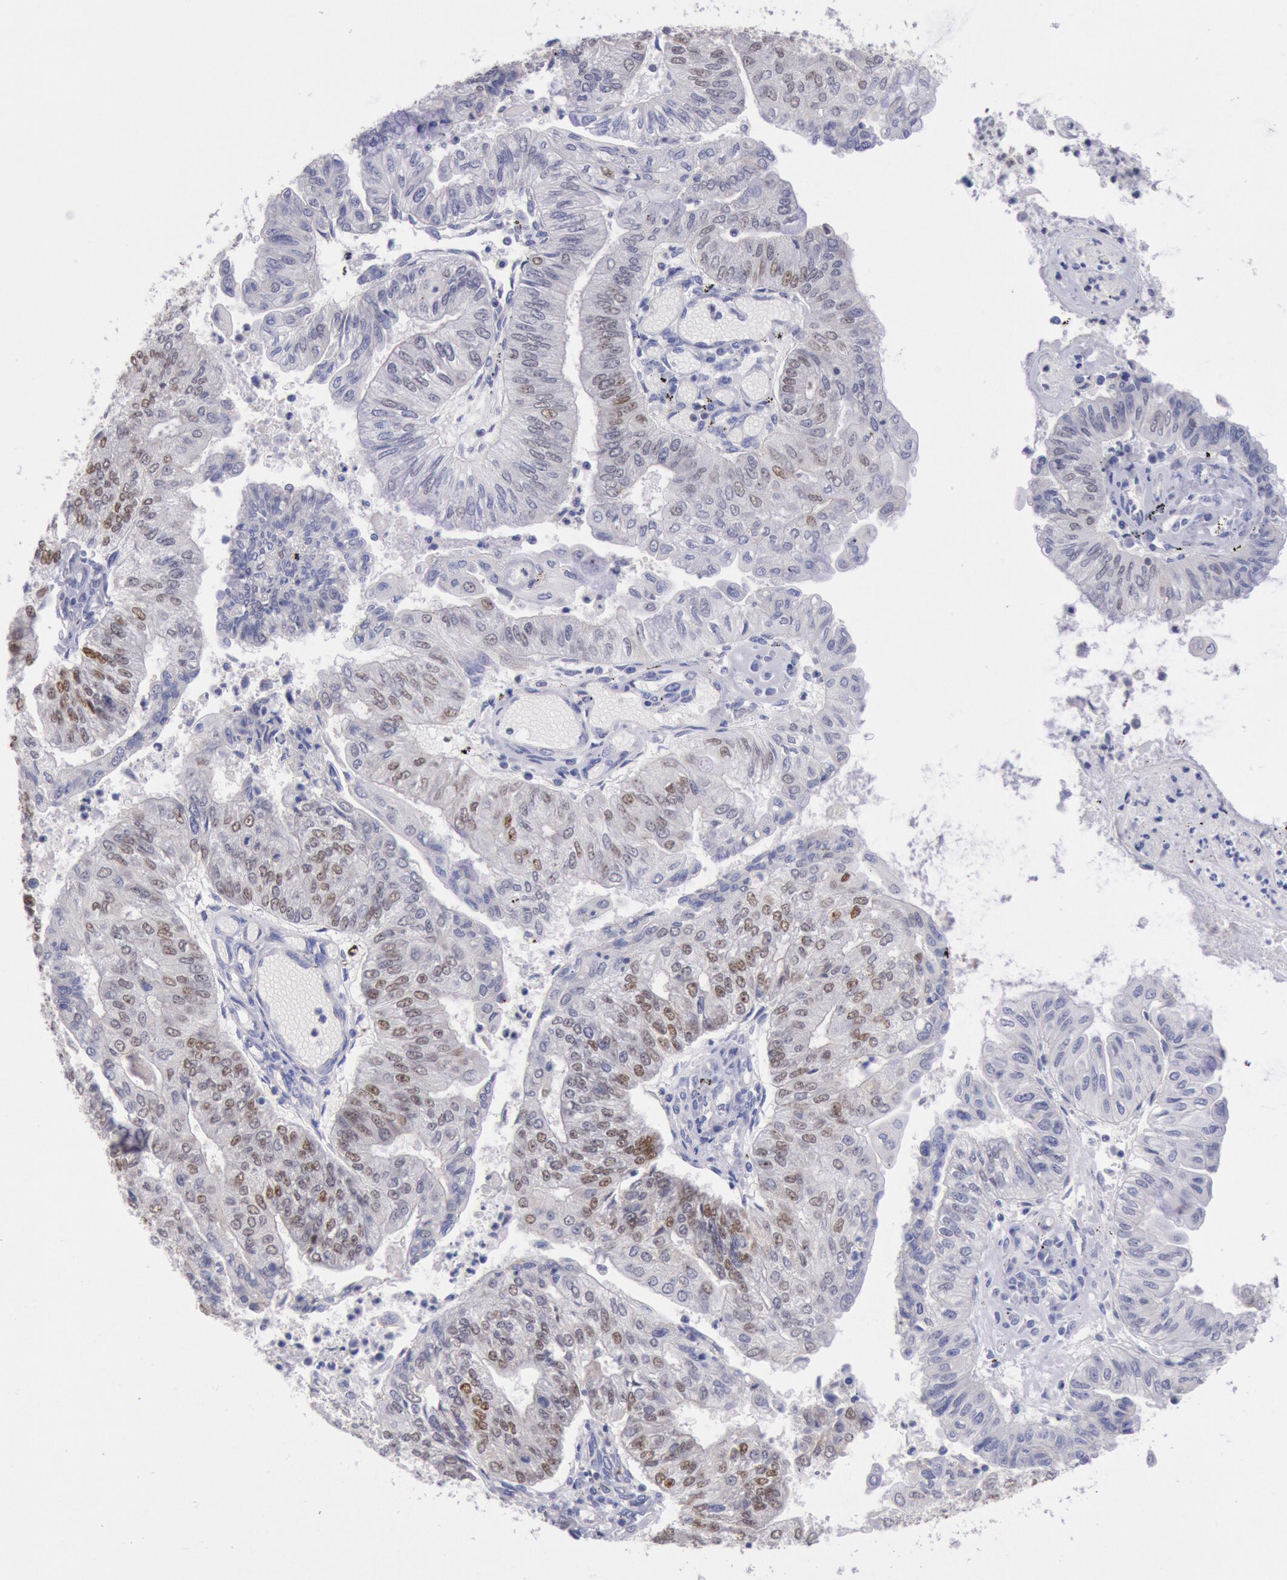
{"staining": {"intensity": "moderate", "quantity": "<25%", "location": "nuclear"}, "tissue": "endometrial cancer", "cell_type": "Tumor cells", "image_type": "cancer", "snomed": [{"axis": "morphology", "description": "Adenocarcinoma, NOS"}, {"axis": "topography", "description": "Endometrium"}], "caption": "Immunohistochemical staining of adenocarcinoma (endometrial) demonstrates low levels of moderate nuclear protein positivity in approximately <25% of tumor cells. (IHC, brightfield microscopy, high magnification).", "gene": "RPS6KA5", "patient": {"sex": "female", "age": 59}}